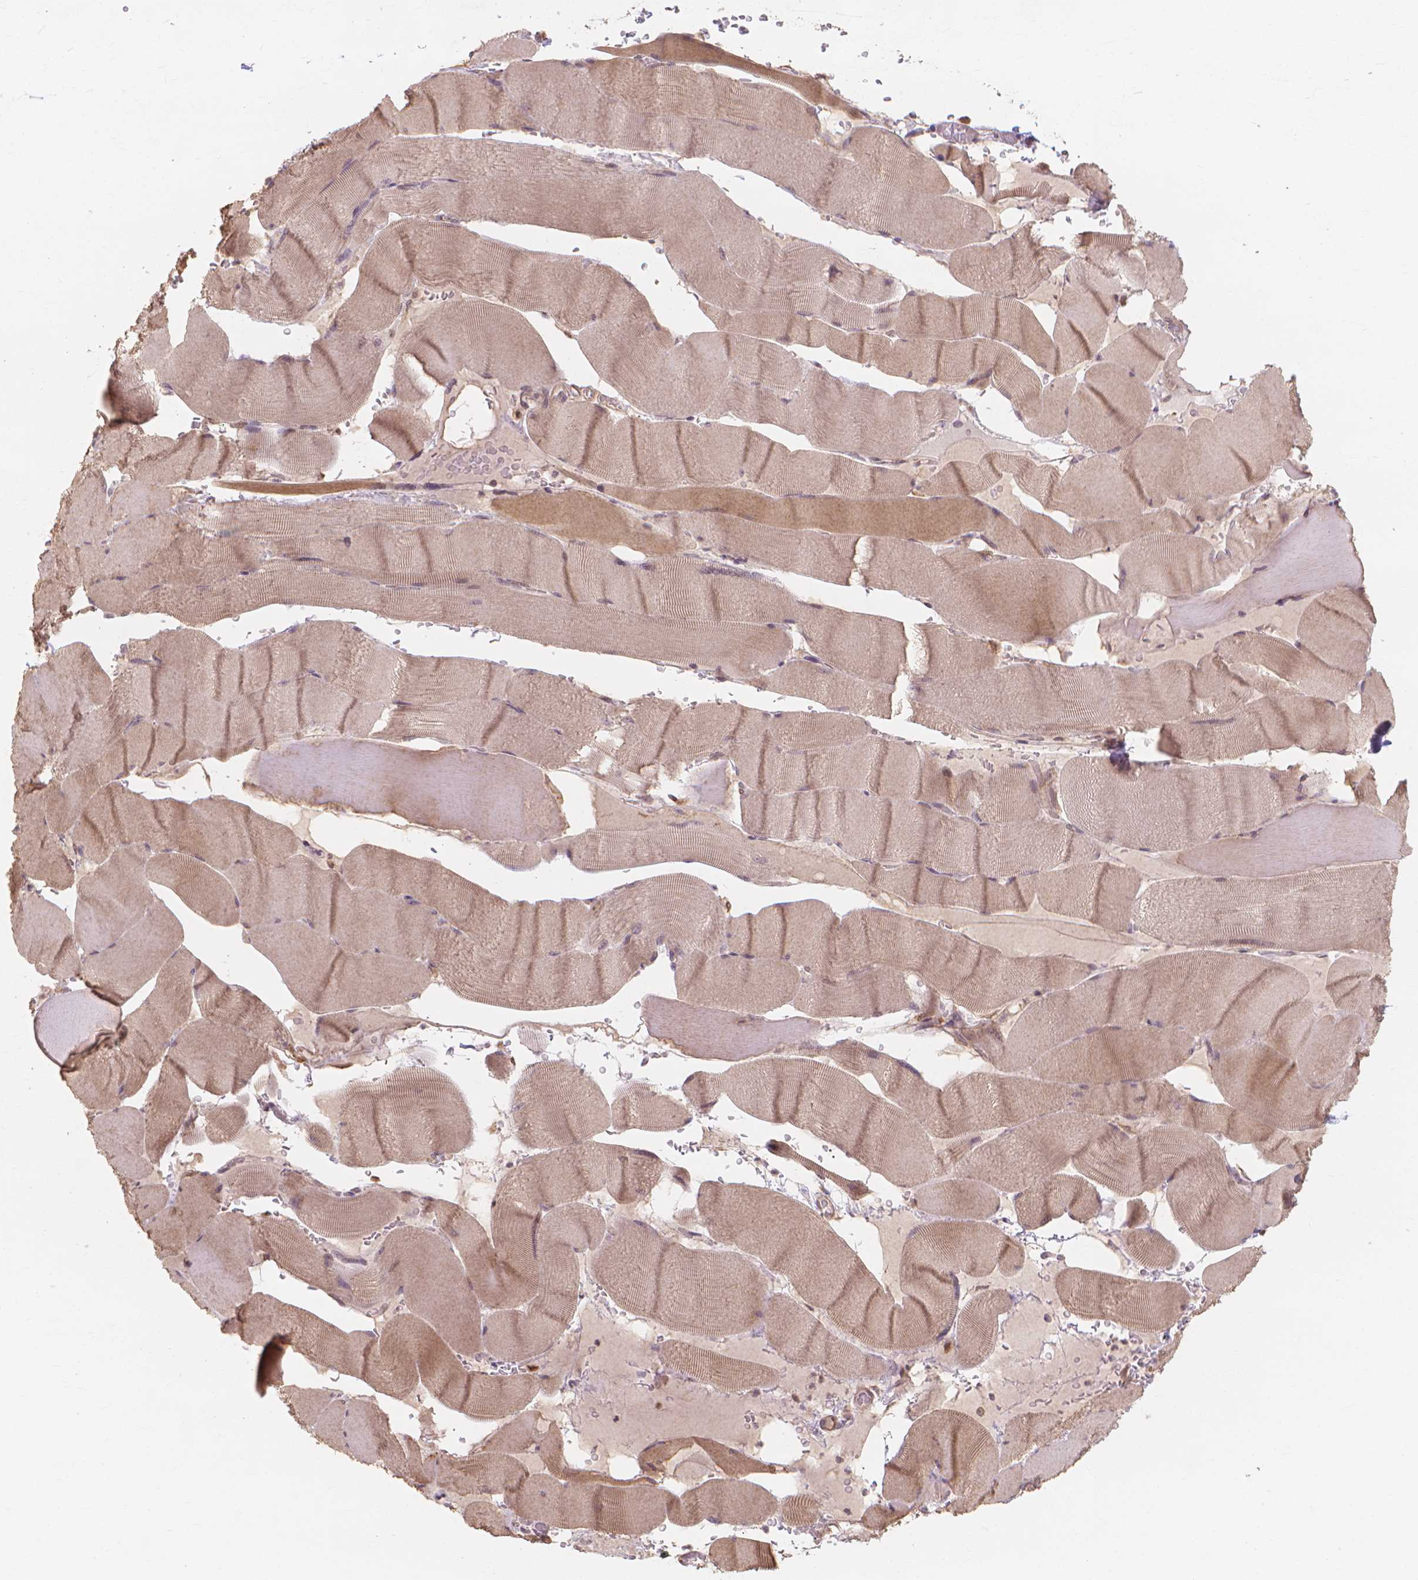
{"staining": {"intensity": "weak", "quantity": ">75%", "location": "cytoplasmic/membranous"}, "tissue": "skeletal muscle", "cell_type": "Myocytes", "image_type": "normal", "snomed": [{"axis": "morphology", "description": "Normal tissue, NOS"}, {"axis": "topography", "description": "Skeletal muscle"}], "caption": "Myocytes reveal low levels of weak cytoplasmic/membranous positivity in about >75% of cells in benign skeletal muscle.", "gene": "TAB2", "patient": {"sex": "male", "age": 56}}